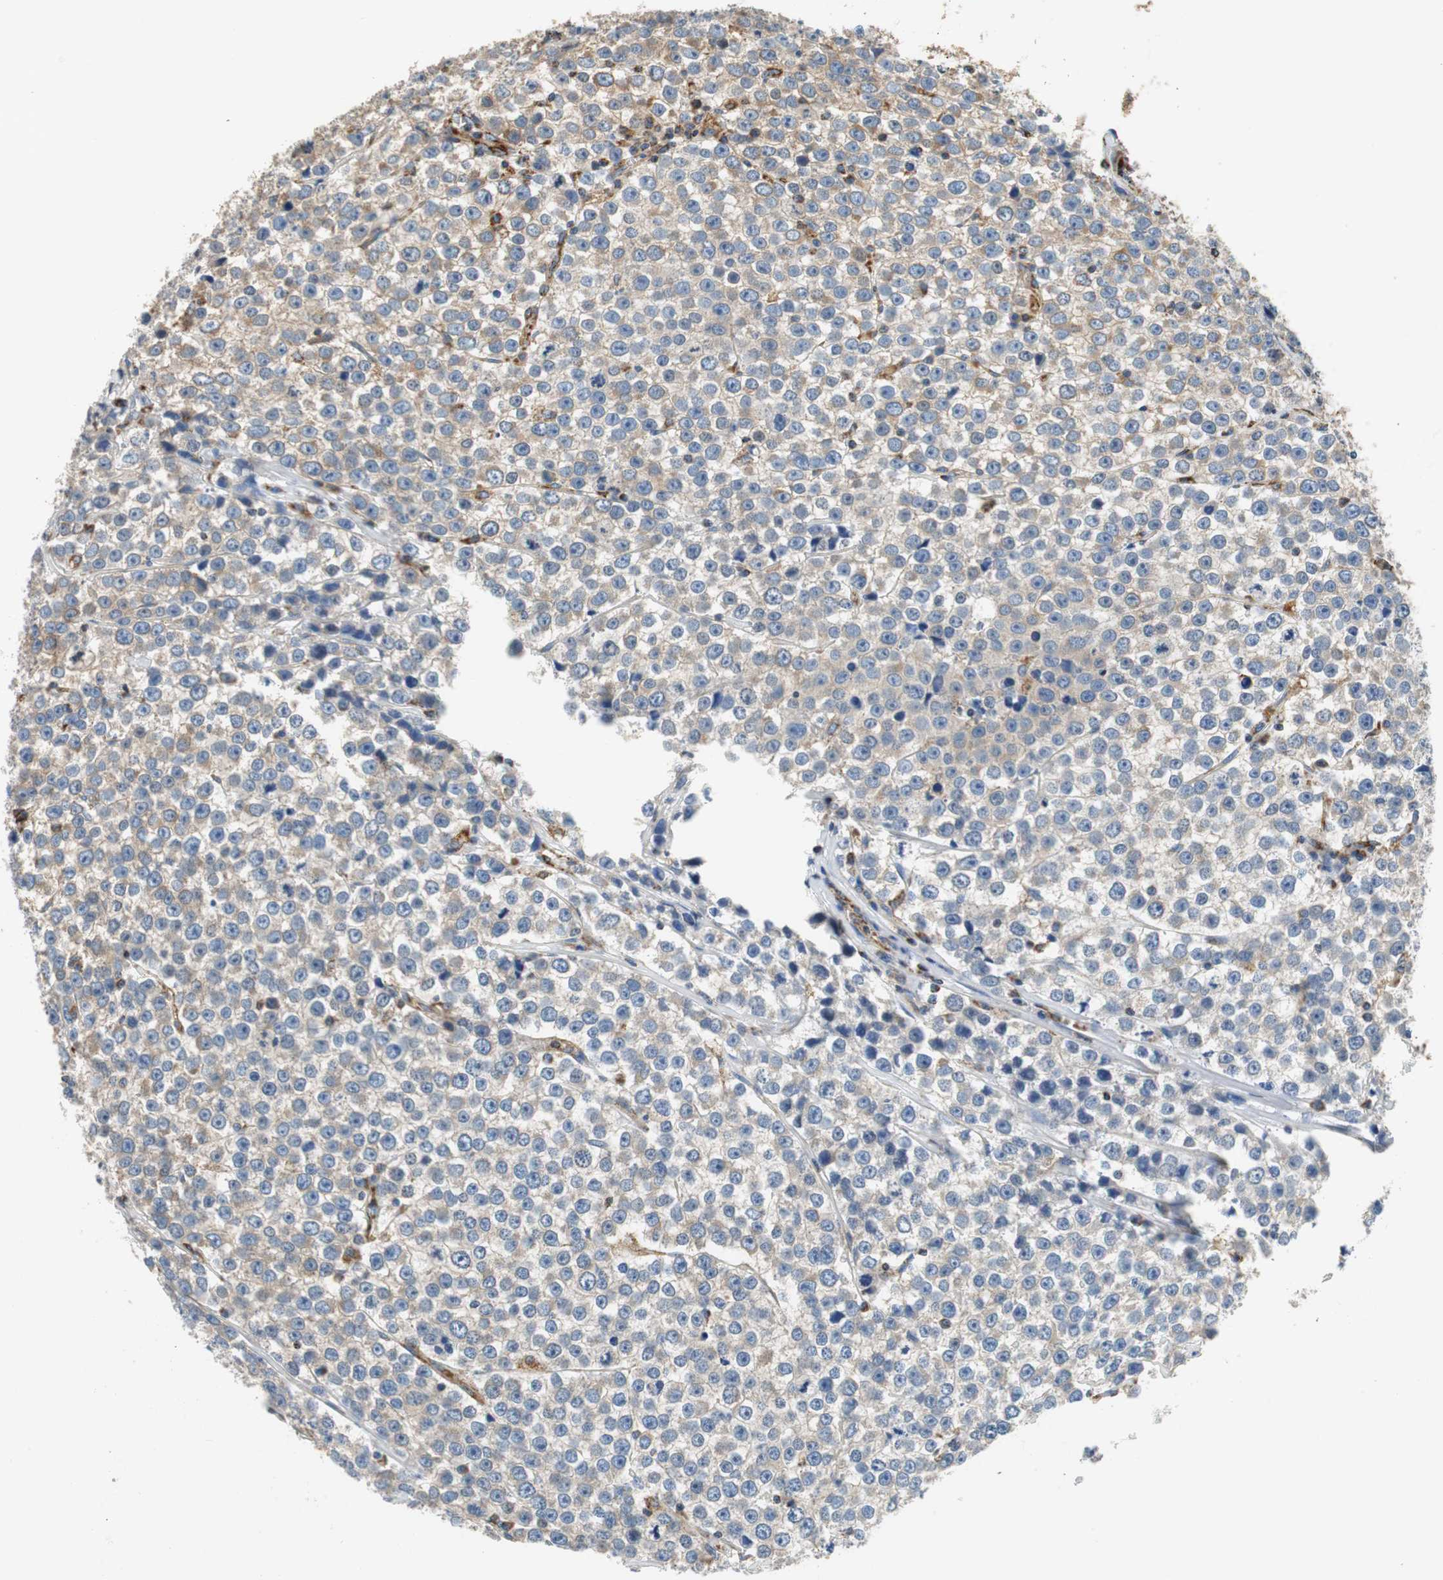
{"staining": {"intensity": "weak", "quantity": "25%-75%", "location": "cytoplasmic/membranous"}, "tissue": "testis cancer", "cell_type": "Tumor cells", "image_type": "cancer", "snomed": [{"axis": "morphology", "description": "Seminoma, NOS"}, {"axis": "morphology", "description": "Carcinoma, Embryonal, NOS"}, {"axis": "topography", "description": "Testis"}], "caption": "High-power microscopy captured an immunohistochemistry (IHC) photomicrograph of testis seminoma, revealing weak cytoplasmic/membranous staining in about 25%-75% of tumor cells.", "gene": "GSTK1", "patient": {"sex": "male", "age": 52}}